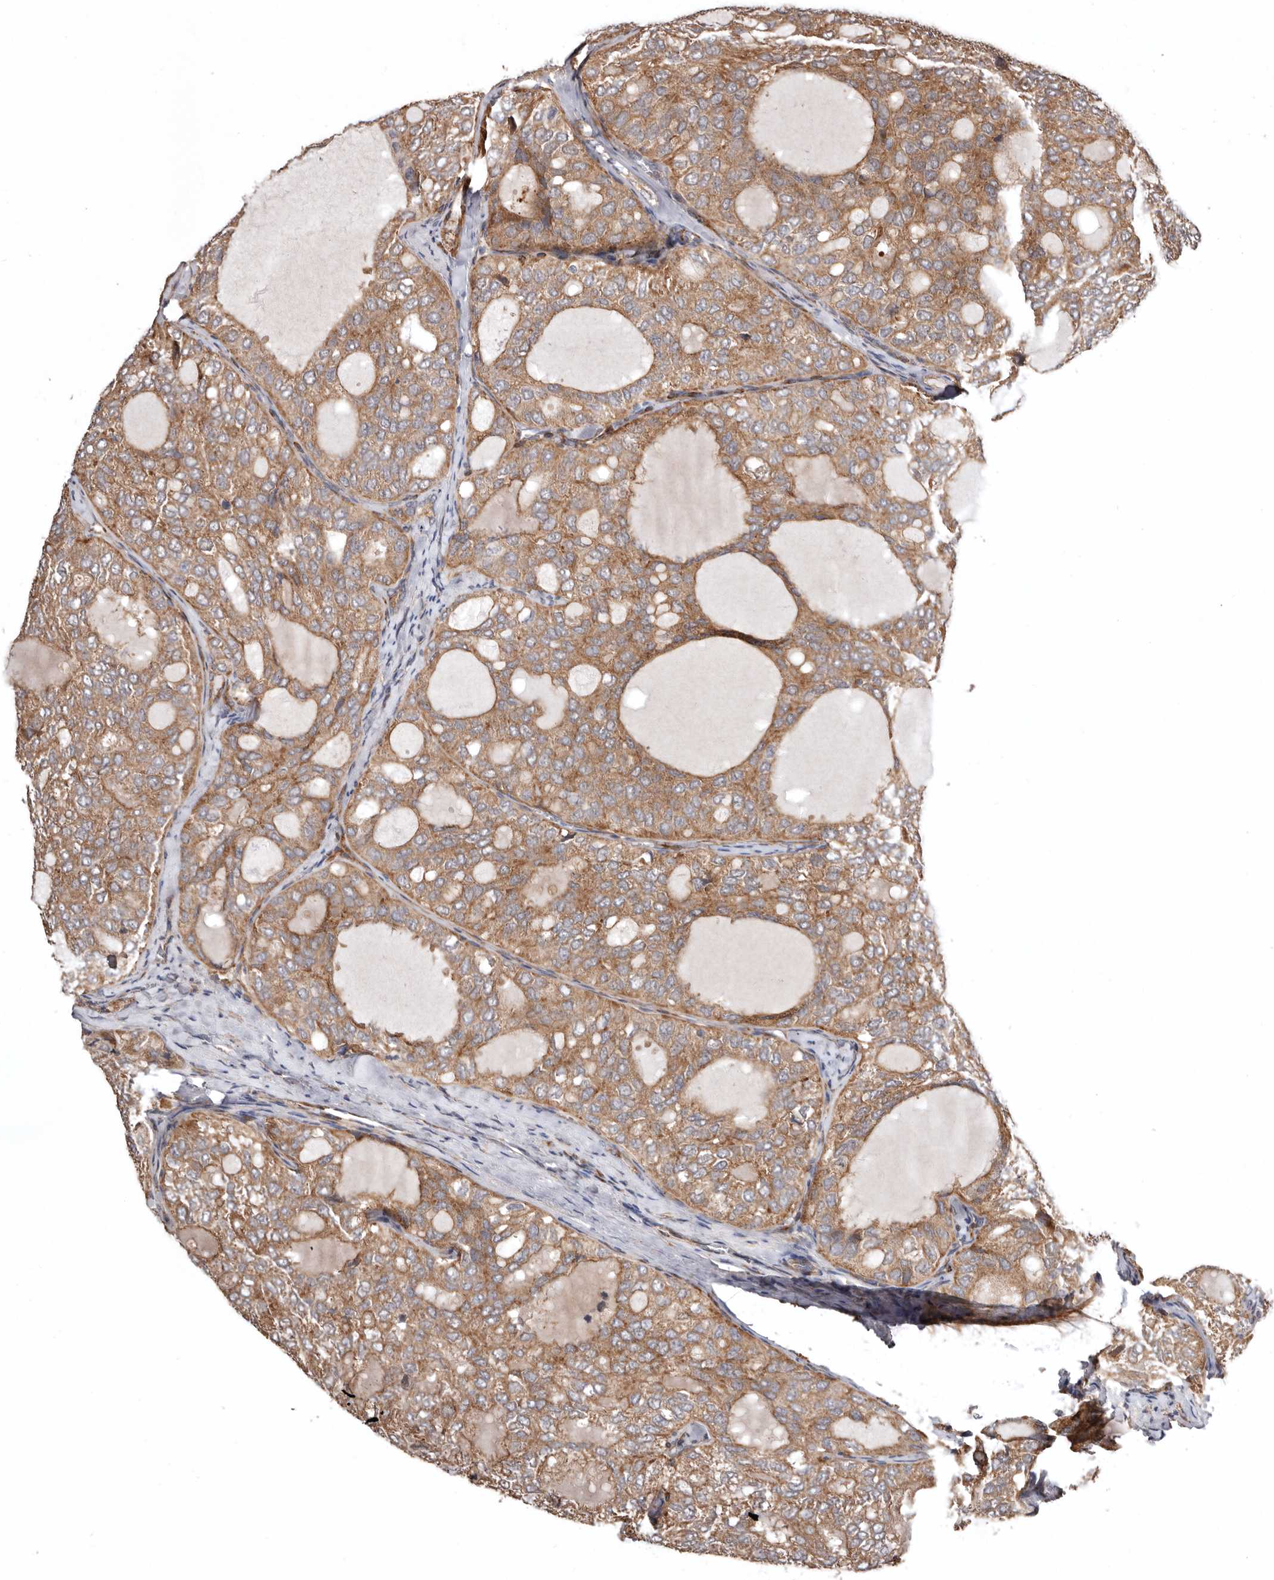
{"staining": {"intensity": "moderate", "quantity": ">75%", "location": "cytoplasmic/membranous"}, "tissue": "thyroid cancer", "cell_type": "Tumor cells", "image_type": "cancer", "snomed": [{"axis": "morphology", "description": "Follicular adenoma carcinoma, NOS"}, {"axis": "topography", "description": "Thyroid gland"}], "caption": "Moderate cytoplasmic/membranous positivity for a protein is seen in about >75% of tumor cells of thyroid cancer using IHC.", "gene": "PROKR1", "patient": {"sex": "male", "age": 75}}